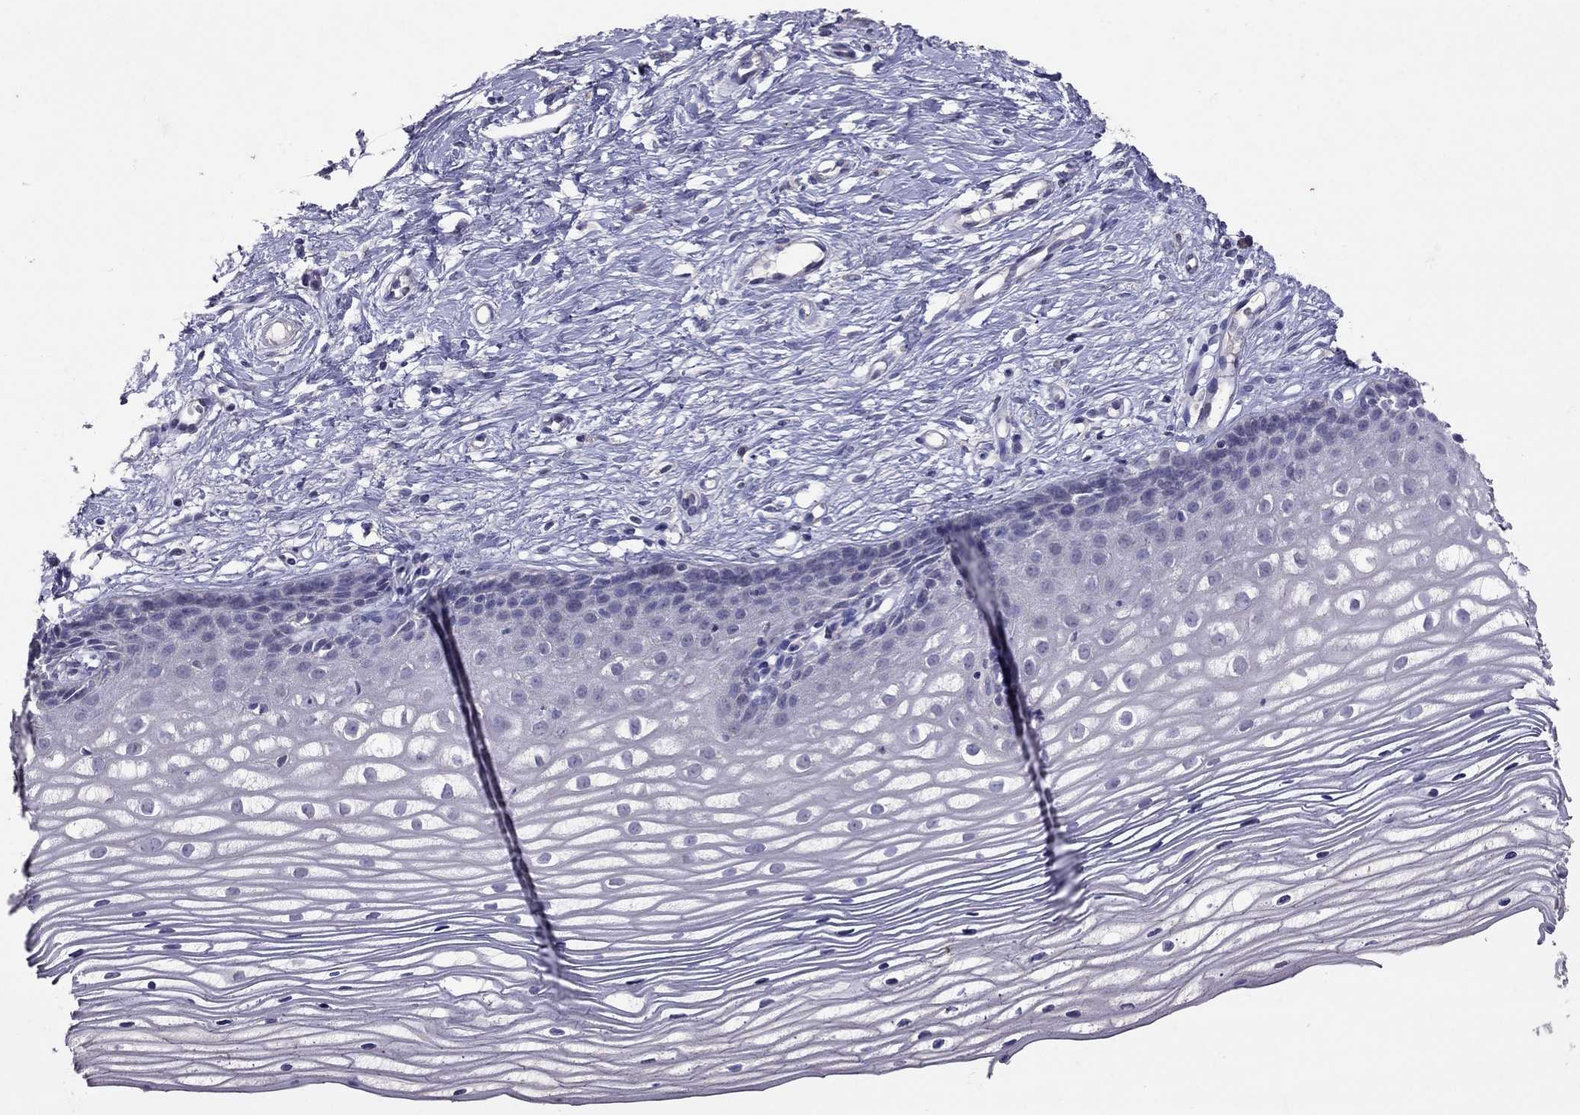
{"staining": {"intensity": "negative", "quantity": "none", "location": "none"}, "tissue": "cervix", "cell_type": "Glandular cells", "image_type": "normal", "snomed": [{"axis": "morphology", "description": "Normal tissue, NOS"}, {"axis": "topography", "description": "Cervix"}], "caption": "High power microscopy image of an immunohistochemistry (IHC) image of unremarkable cervix, revealing no significant expression in glandular cells. The staining was performed using DAB (3,3'-diaminobenzidine) to visualize the protein expression in brown, while the nuclei were stained in blue with hematoxylin (Magnification: 20x).", "gene": "FST", "patient": {"sex": "female", "age": 40}}